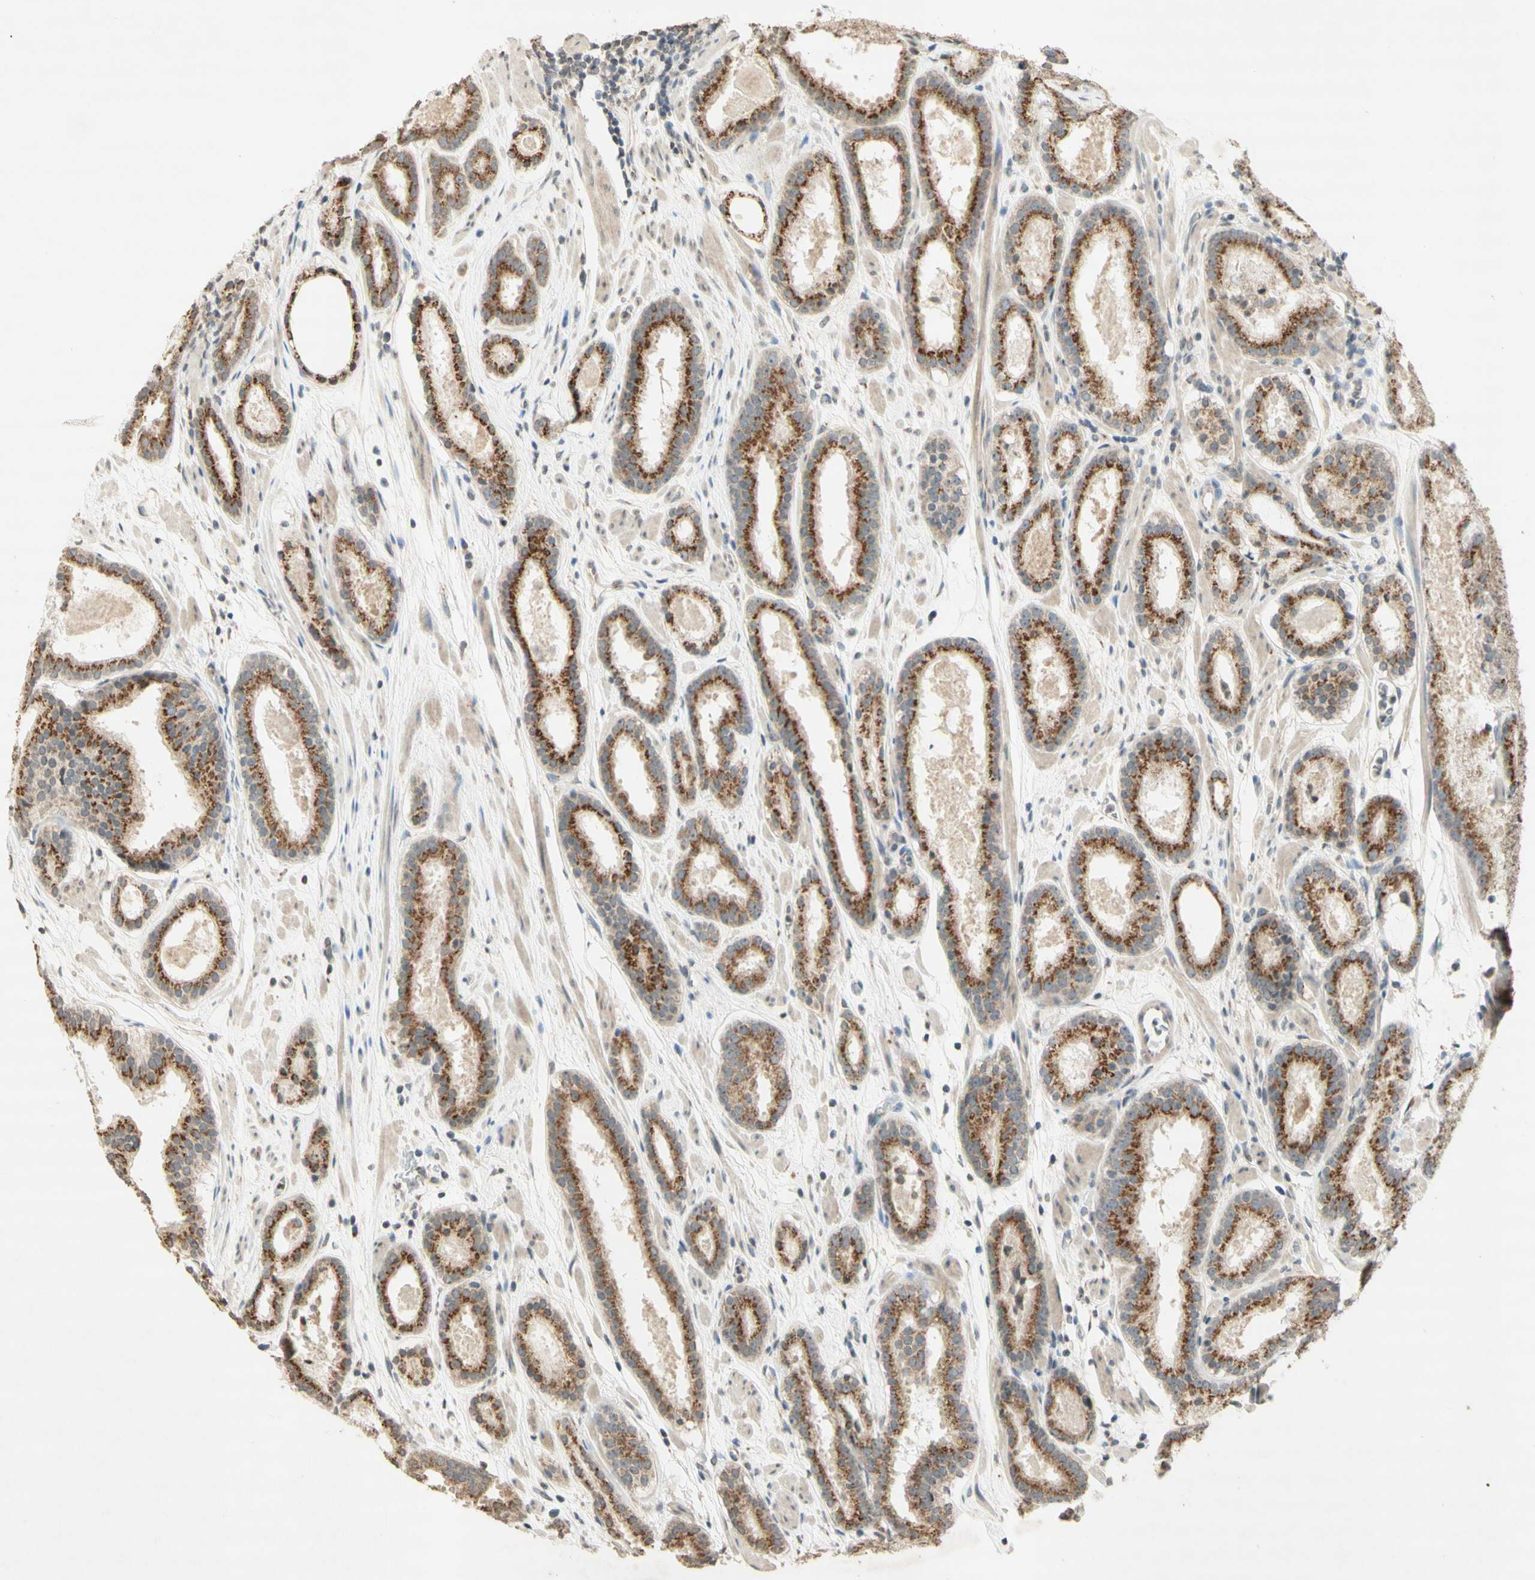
{"staining": {"intensity": "strong", "quantity": ">75%", "location": "cytoplasmic/membranous"}, "tissue": "prostate cancer", "cell_type": "Tumor cells", "image_type": "cancer", "snomed": [{"axis": "morphology", "description": "Adenocarcinoma, Low grade"}, {"axis": "topography", "description": "Prostate"}], "caption": "Immunohistochemistry (IHC) of prostate cancer reveals high levels of strong cytoplasmic/membranous positivity in approximately >75% of tumor cells. The protein of interest is shown in brown color, while the nuclei are stained blue.", "gene": "CCNI", "patient": {"sex": "male", "age": 69}}